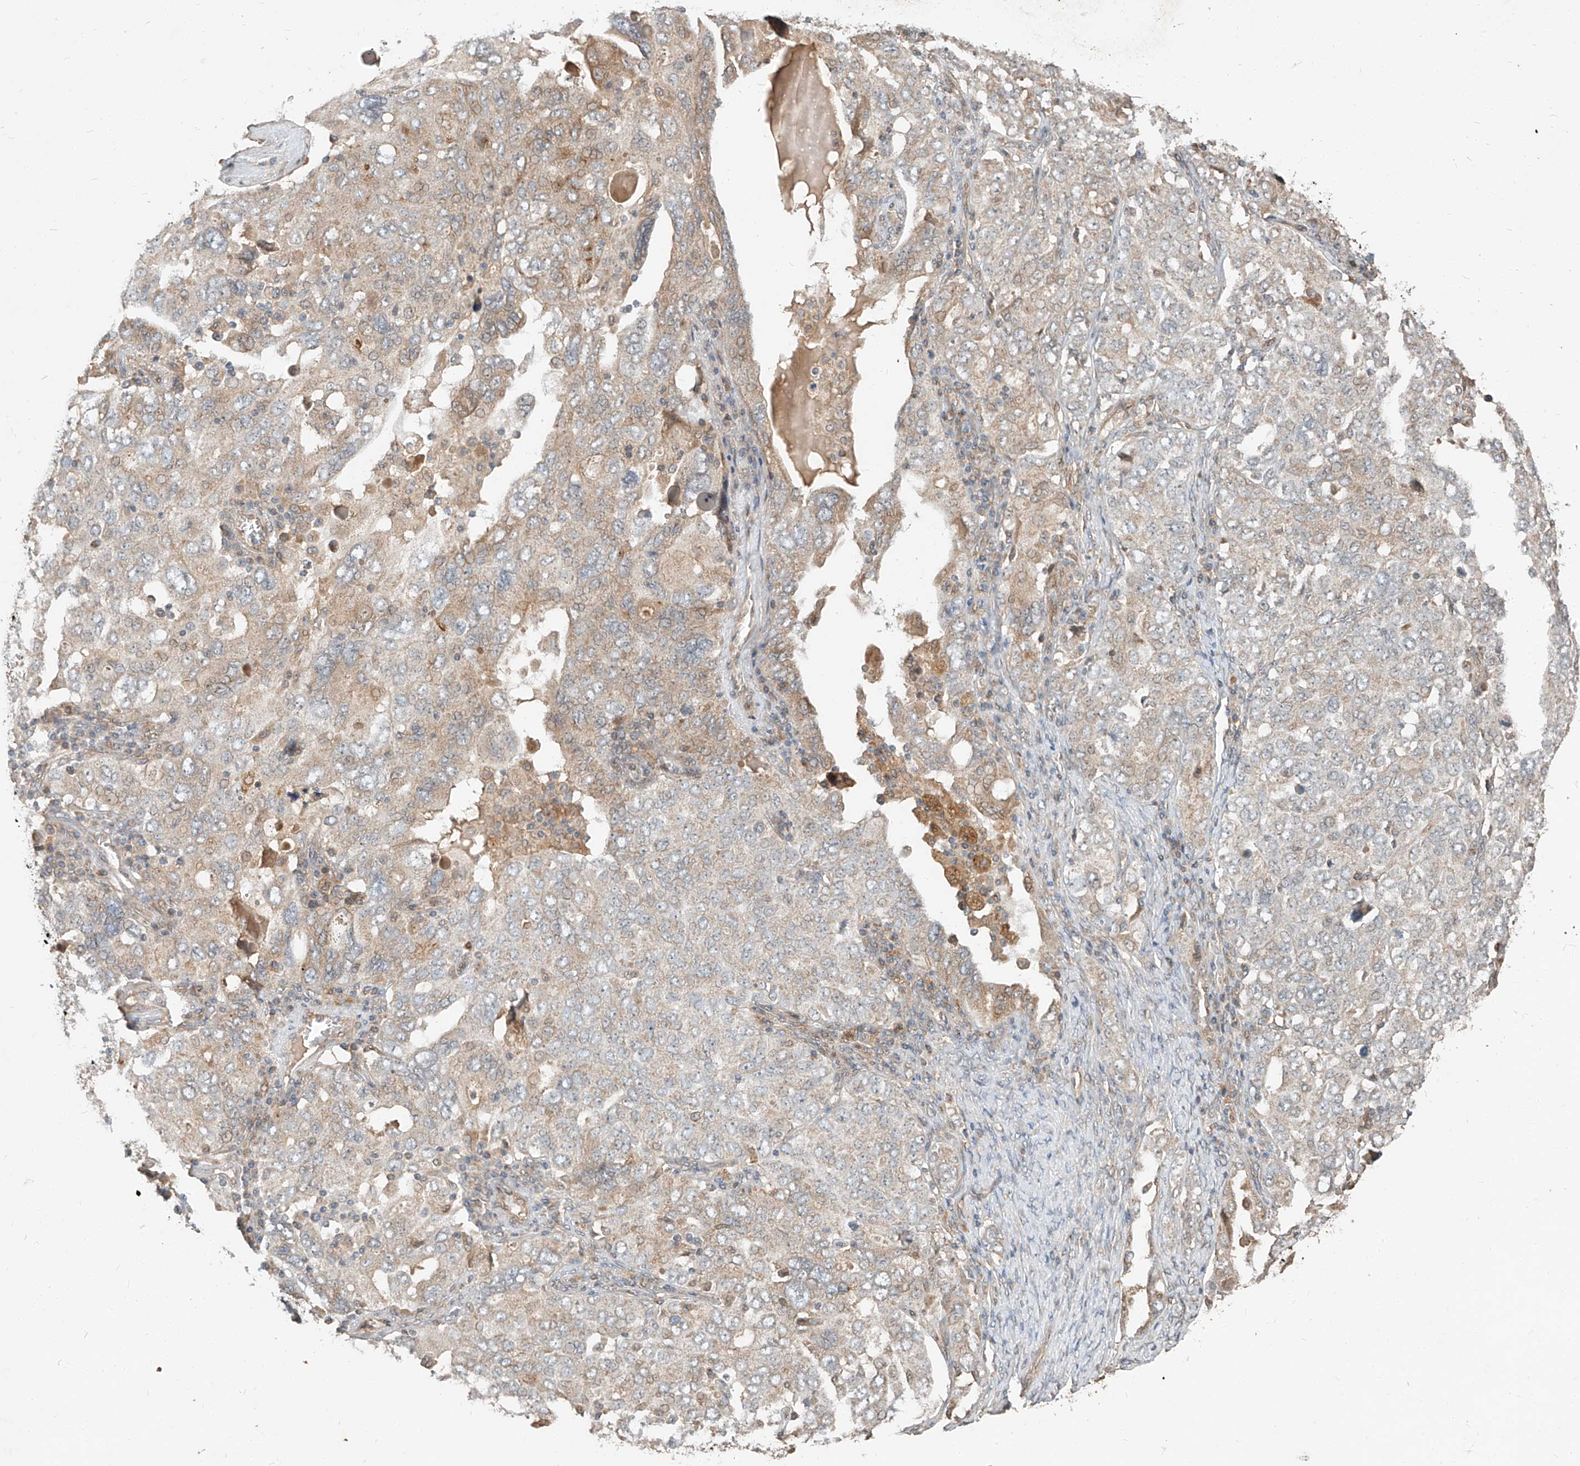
{"staining": {"intensity": "weak", "quantity": "25%-75%", "location": "cytoplasmic/membranous"}, "tissue": "ovarian cancer", "cell_type": "Tumor cells", "image_type": "cancer", "snomed": [{"axis": "morphology", "description": "Carcinoma, endometroid"}, {"axis": "topography", "description": "Ovary"}], "caption": "Human ovarian endometroid carcinoma stained for a protein (brown) displays weak cytoplasmic/membranous positive staining in approximately 25%-75% of tumor cells.", "gene": "STX19", "patient": {"sex": "female", "age": 62}}